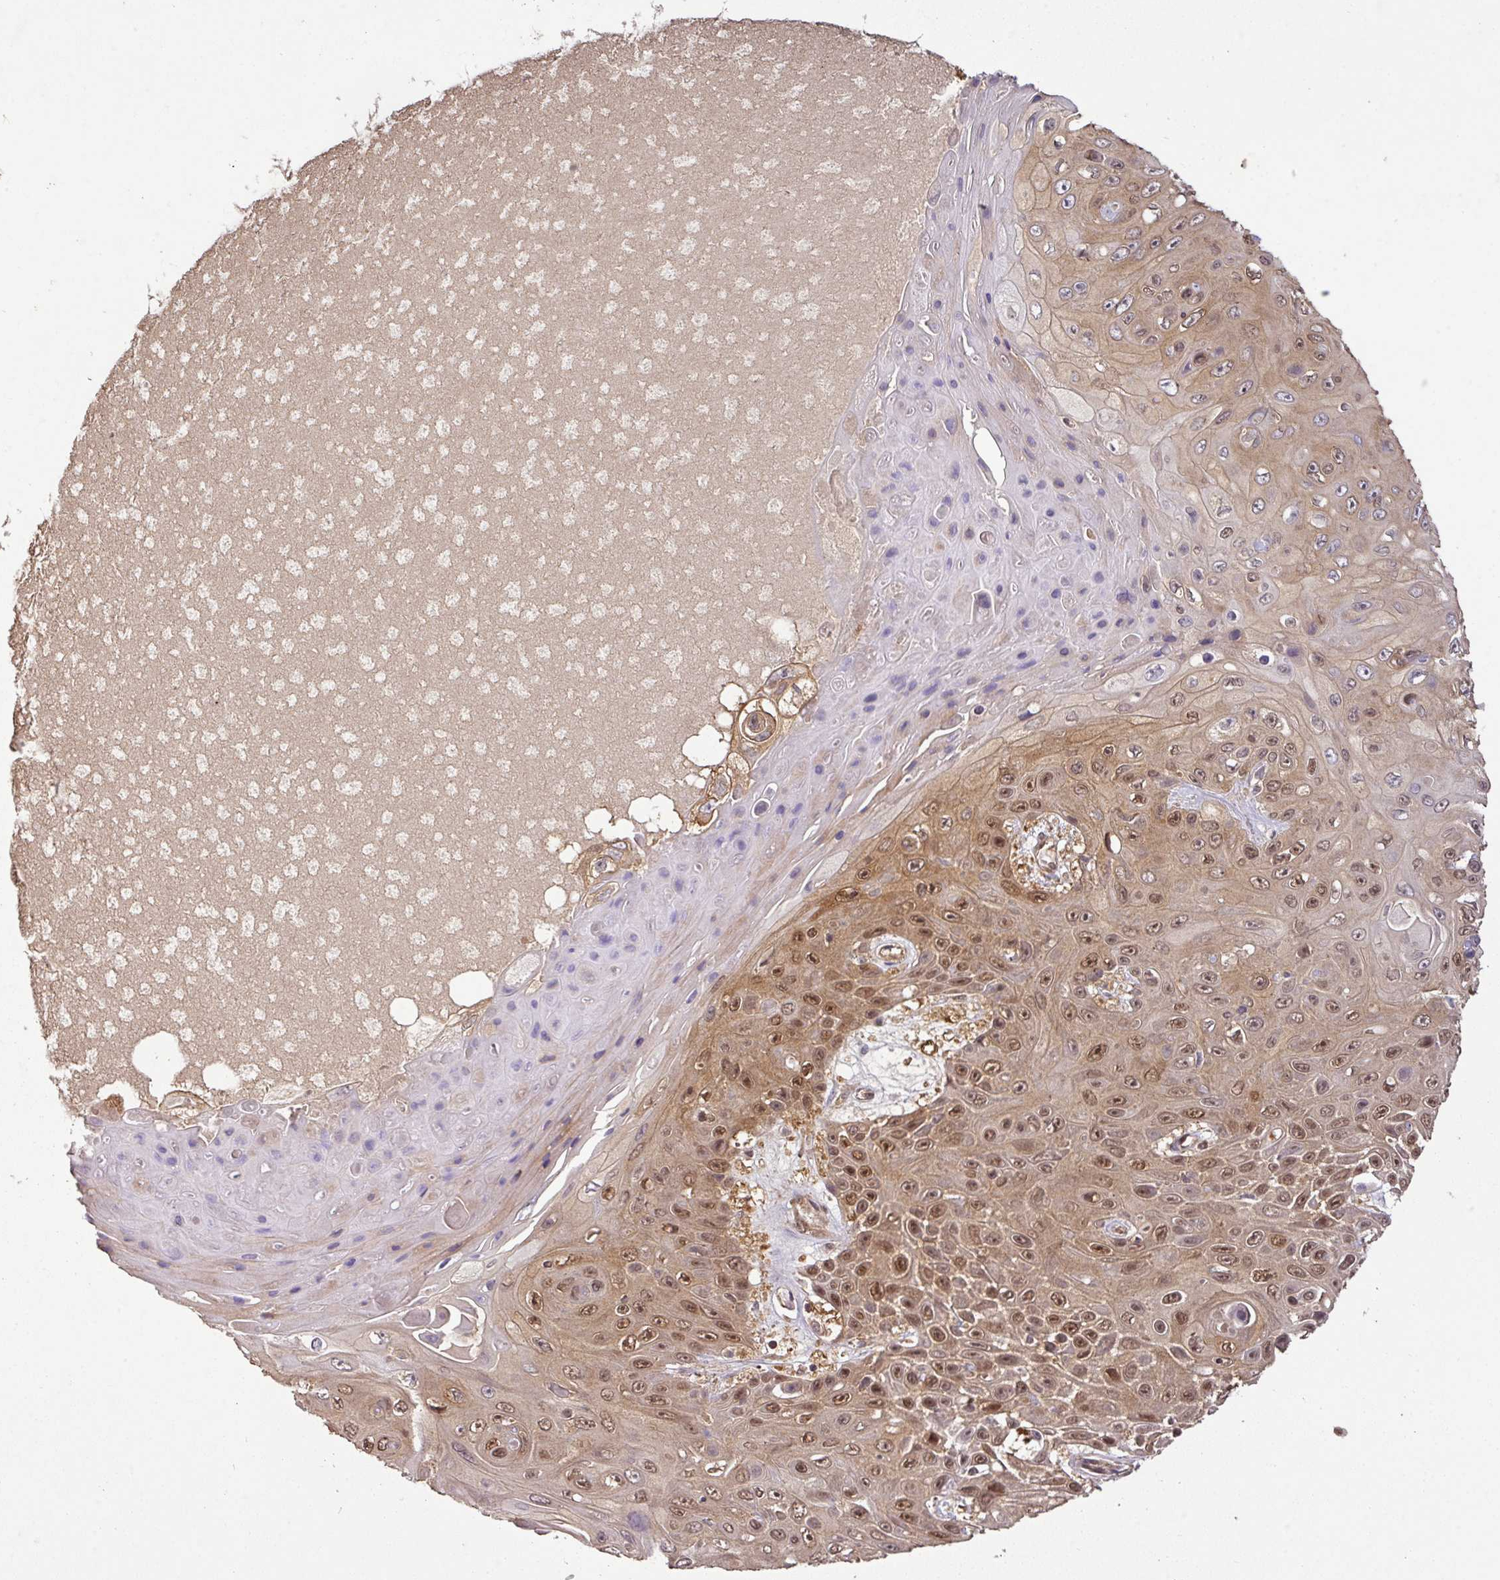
{"staining": {"intensity": "moderate", "quantity": ">75%", "location": "cytoplasmic/membranous,nuclear"}, "tissue": "skin cancer", "cell_type": "Tumor cells", "image_type": "cancer", "snomed": [{"axis": "morphology", "description": "Squamous cell carcinoma, NOS"}, {"axis": "topography", "description": "Skin"}], "caption": "Immunohistochemistry of skin cancer (squamous cell carcinoma) displays medium levels of moderate cytoplasmic/membranous and nuclear staining in approximately >75% of tumor cells. (Stains: DAB in brown, nuclei in blue, Microscopy: brightfield microscopy at high magnification).", "gene": "GSPT1", "patient": {"sex": "male", "age": 82}}